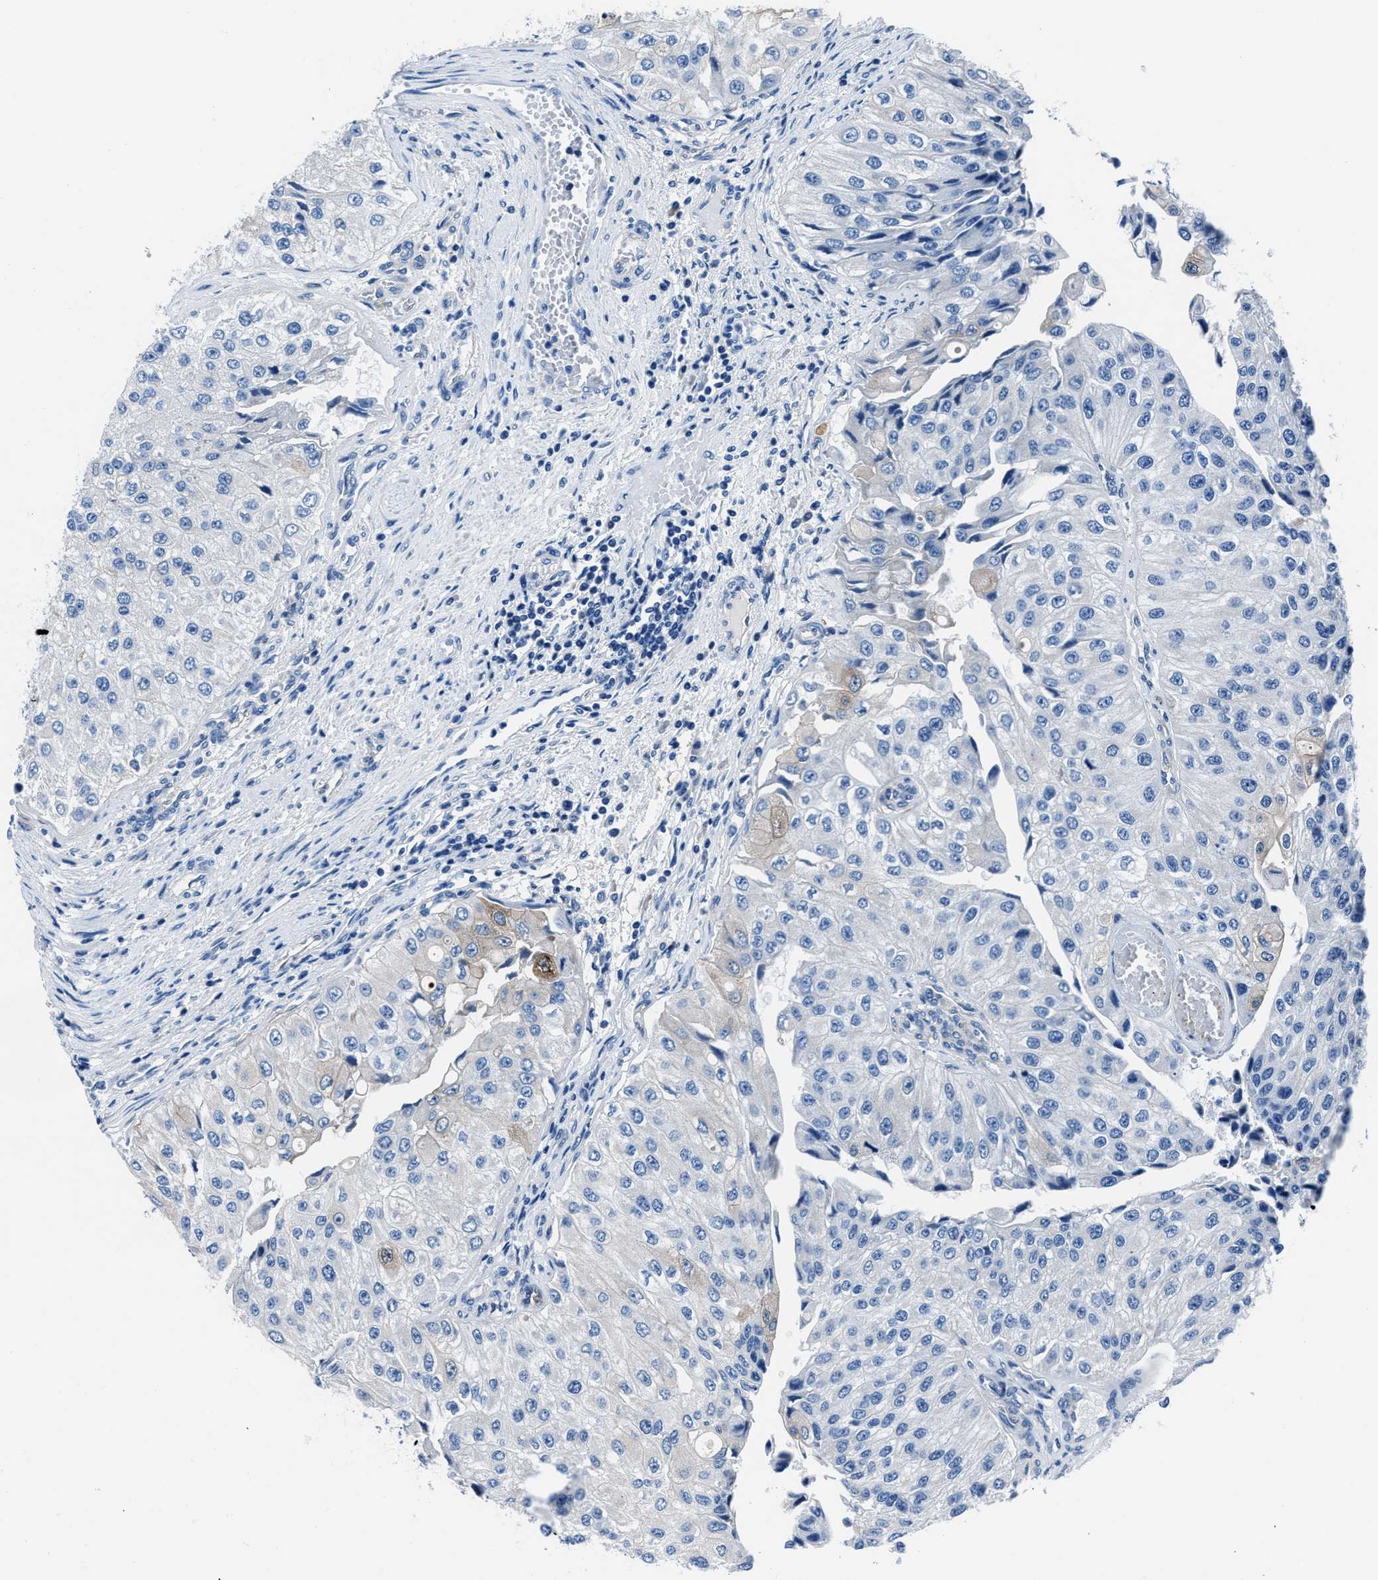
{"staining": {"intensity": "weak", "quantity": "<25%", "location": "cytoplasmic/membranous"}, "tissue": "urothelial cancer", "cell_type": "Tumor cells", "image_type": "cancer", "snomed": [{"axis": "morphology", "description": "Urothelial carcinoma, High grade"}, {"axis": "topography", "description": "Kidney"}, {"axis": "topography", "description": "Urinary bladder"}], "caption": "A micrograph of human urothelial carcinoma (high-grade) is negative for staining in tumor cells.", "gene": "LMO7", "patient": {"sex": "male", "age": 77}}